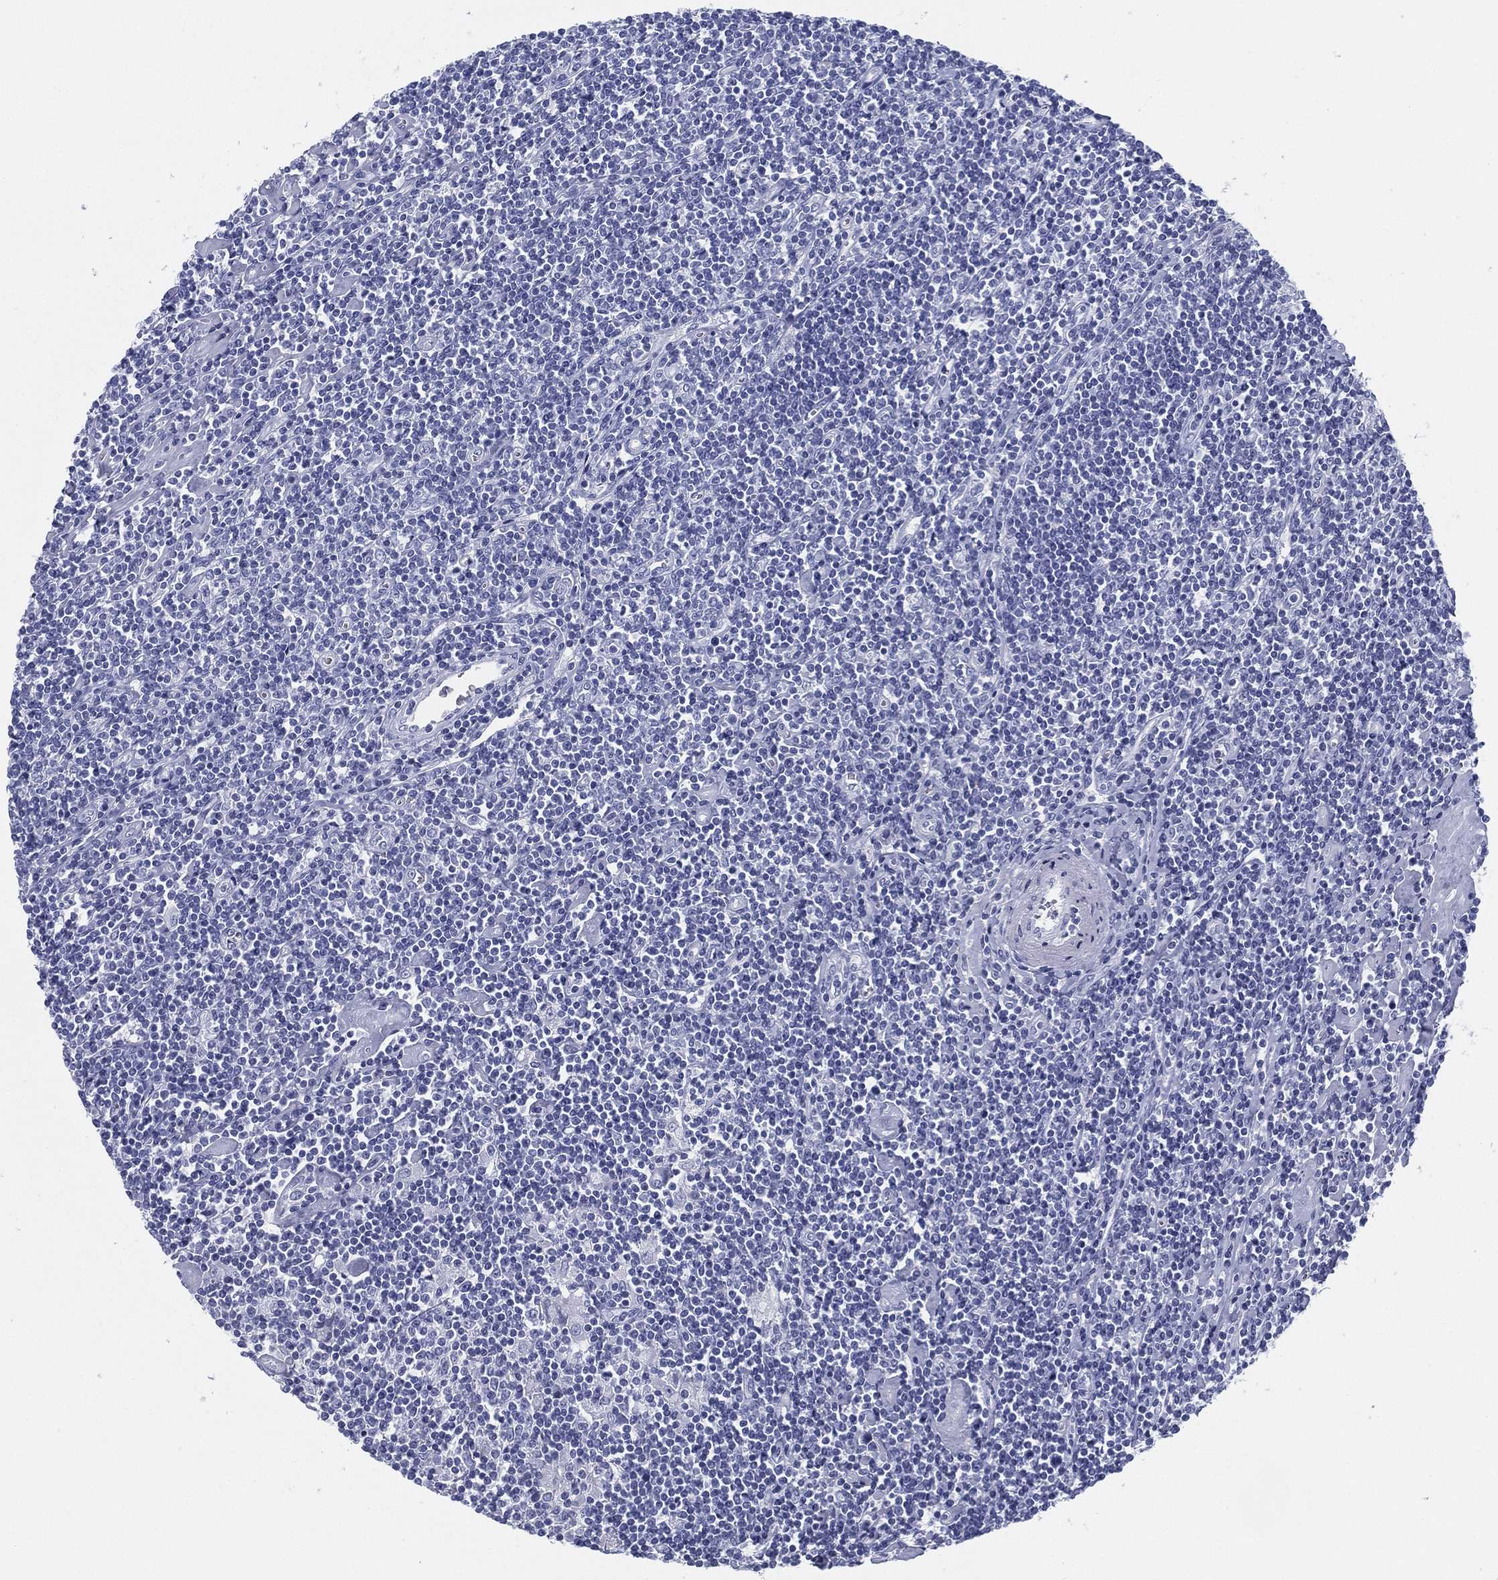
{"staining": {"intensity": "negative", "quantity": "none", "location": "none"}, "tissue": "lymphoma", "cell_type": "Tumor cells", "image_type": "cancer", "snomed": [{"axis": "morphology", "description": "Hodgkin's disease, NOS"}, {"axis": "topography", "description": "Lymph node"}], "caption": "An immunohistochemistry (IHC) image of Hodgkin's disease is shown. There is no staining in tumor cells of Hodgkin's disease.", "gene": "TMEM252", "patient": {"sex": "male", "age": 40}}